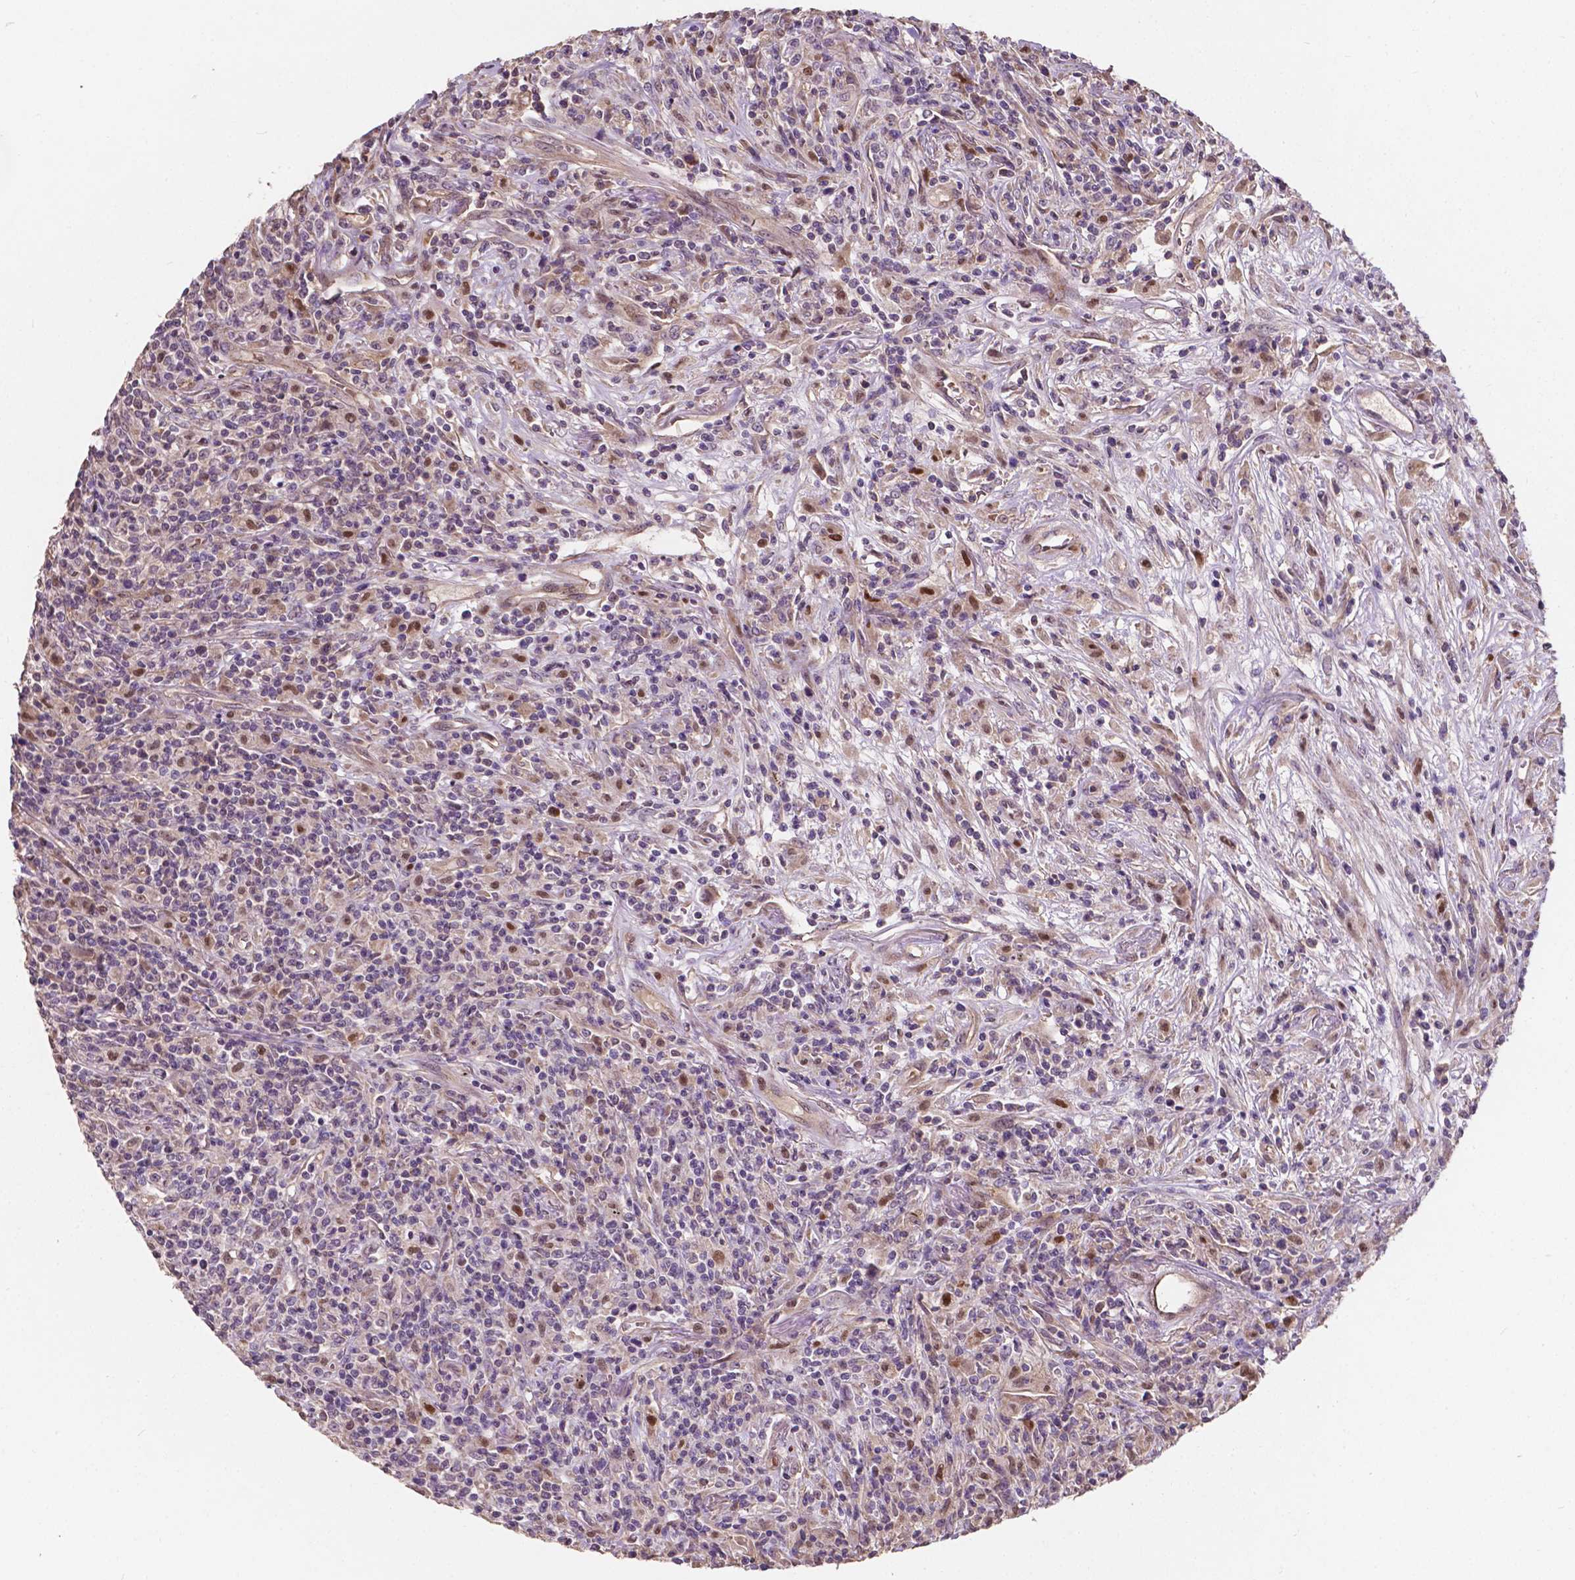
{"staining": {"intensity": "negative", "quantity": "none", "location": "none"}, "tissue": "lymphoma", "cell_type": "Tumor cells", "image_type": "cancer", "snomed": [{"axis": "morphology", "description": "Malignant lymphoma, non-Hodgkin's type, High grade"}, {"axis": "topography", "description": "Lung"}], "caption": "This photomicrograph is of lymphoma stained with IHC to label a protein in brown with the nuclei are counter-stained blue. There is no positivity in tumor cells.", "gene": "DUSP16", "patient": {"sex": "male", "age": 79}}